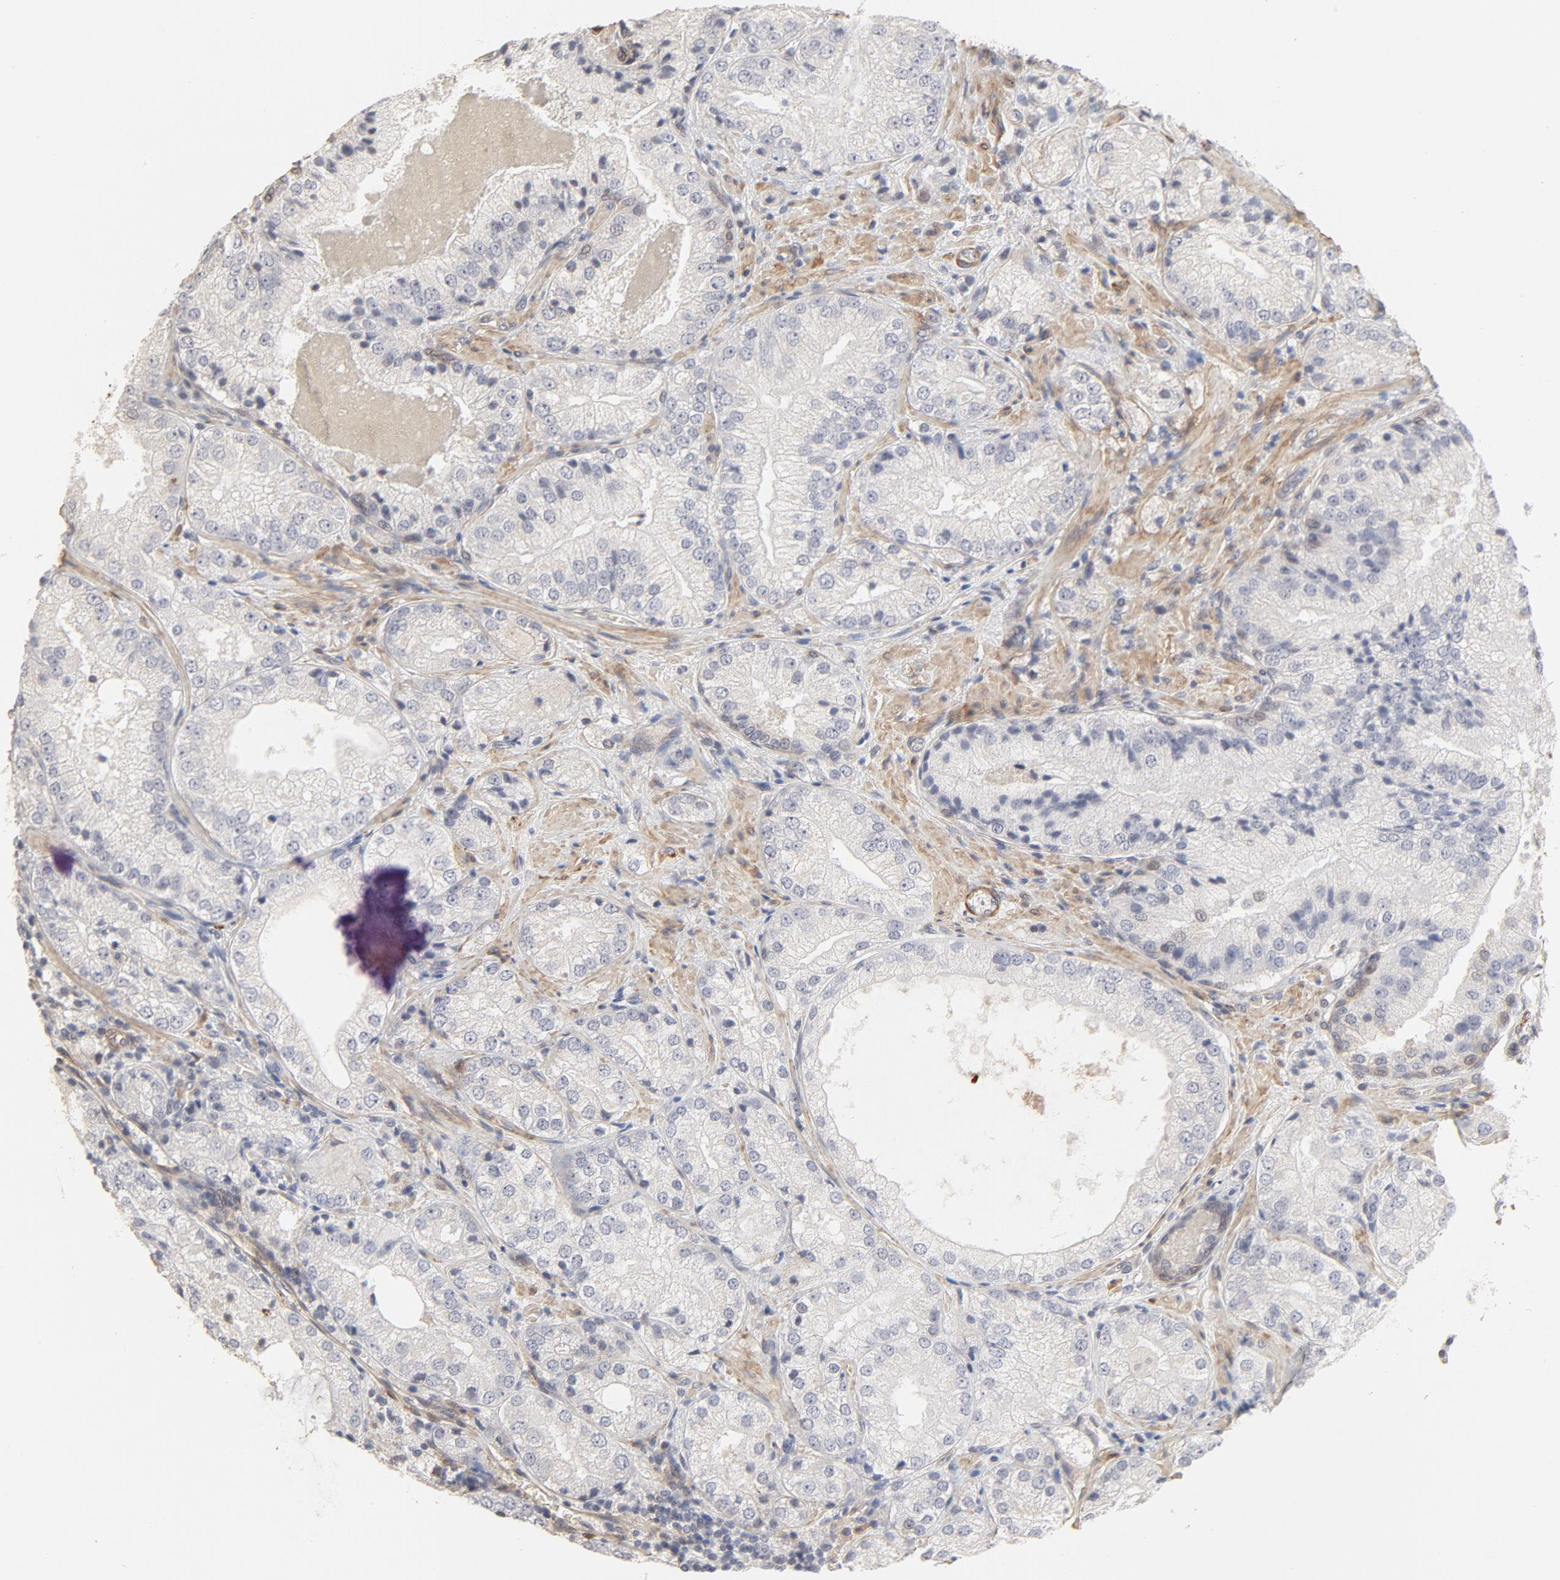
{"staining": {"intensity": "negative", "quantity": "none", "location": "none"}, "tissue": "prostate cancer", "cell_type": "Tumor cells", "image_type": "cancer", "snomed": [{"axis": "morphology", "description": "Adenocarcinoma, Low grade"}, {"axis": "topography", "description": "Prostate"}], "caption": "An image of human prostate cancer is negative for staining in tumor cells.", "gene": "MAGED4", "patient": {"sex": "male", "age": 60}}